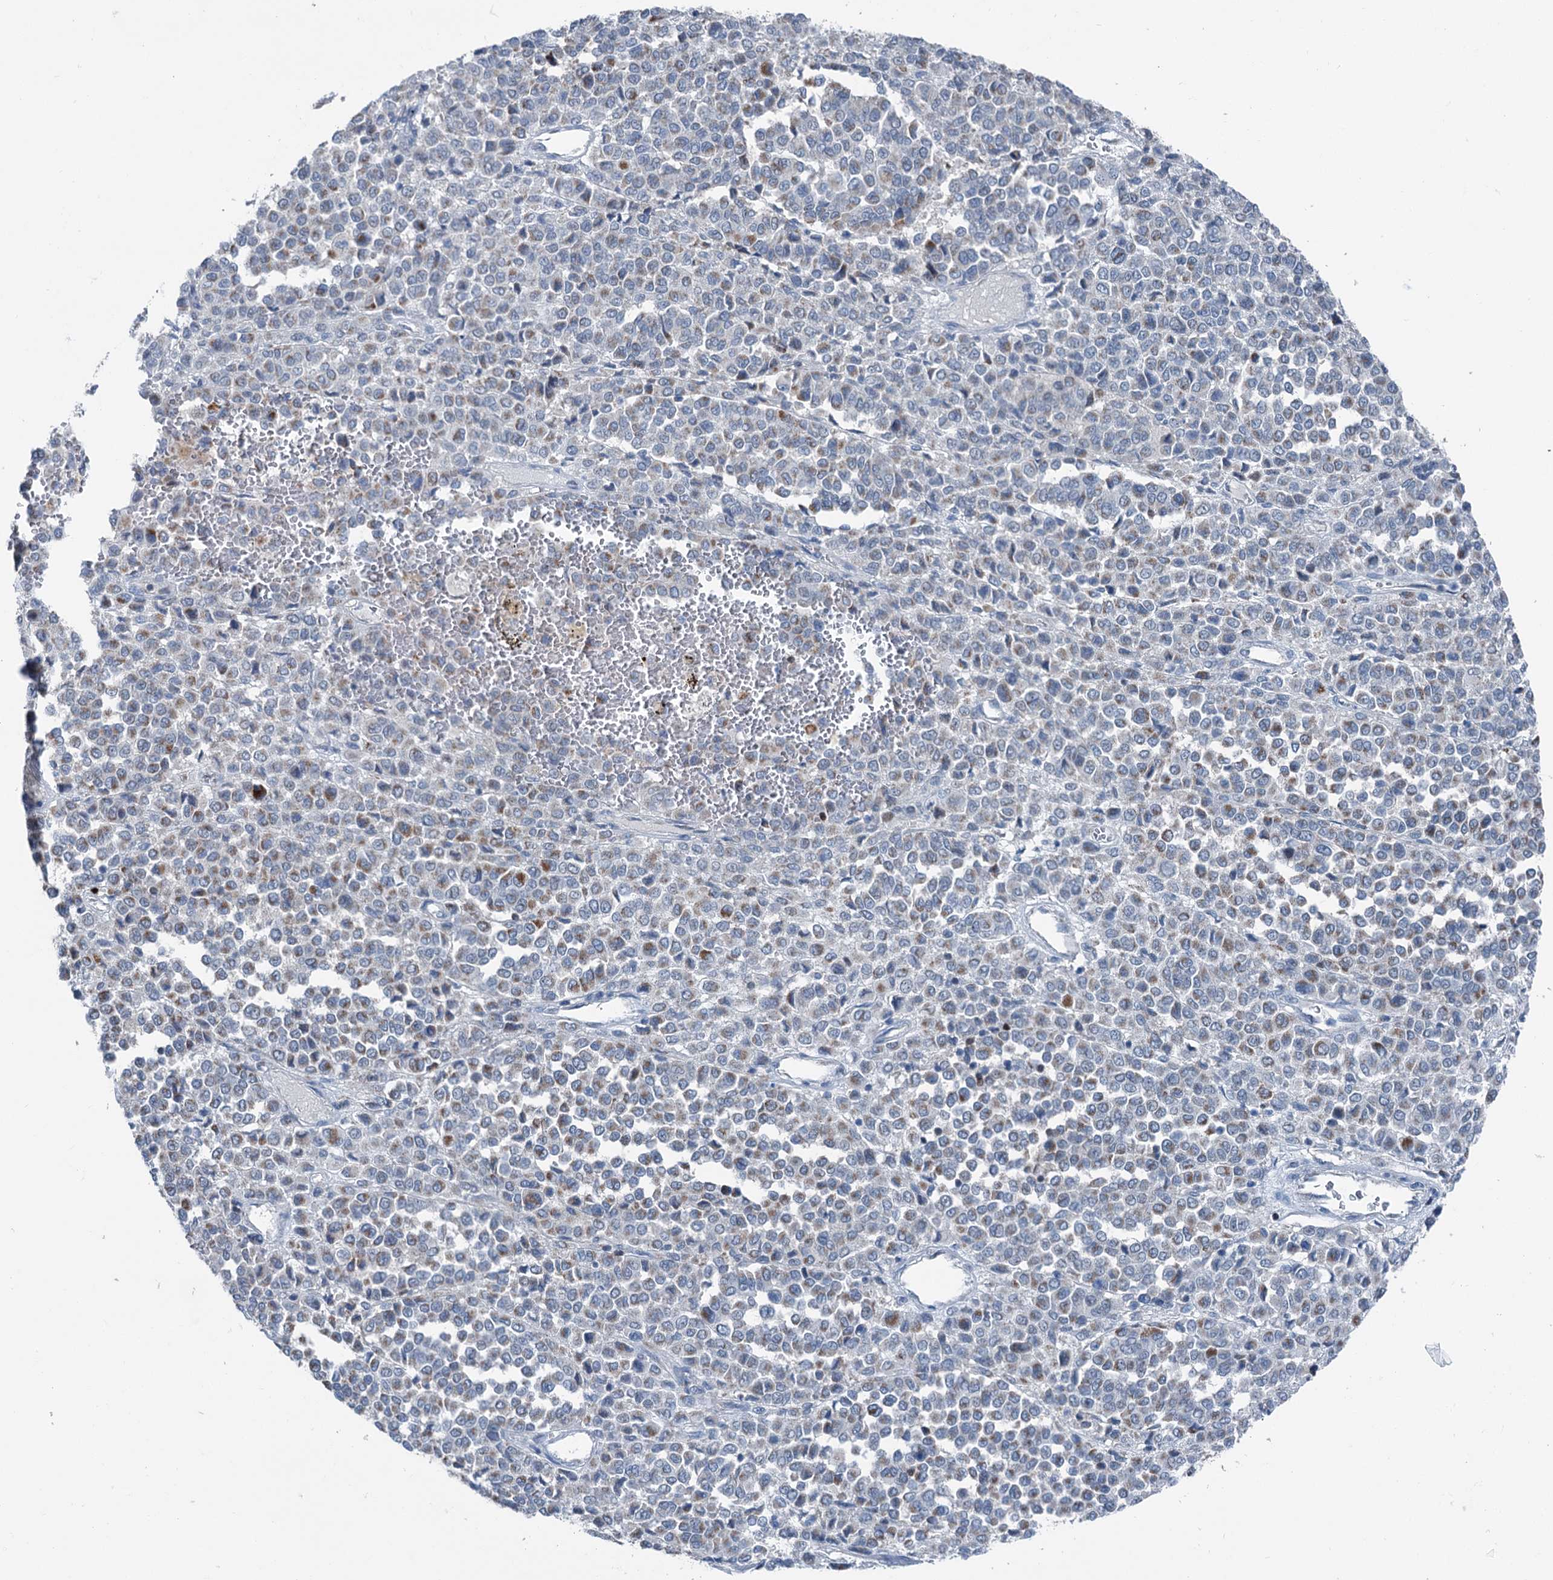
{"staining": {"intensity": "weak", "quantity": "25%-75%", "location": "cytoplasmic/membranous"}, "tissue": "melanoma", "cell_type": "Tumor cells", "image_type": "cancer", "snomed": [{"axis": "morphology", "description": "Malignant melanoma, Metastatic site"}, {"axis": "topography", "description": "Pancreas"}], "caption": "DAB immunohistochemical staining of malignant melanoma (metastatic site) reveals weak cytoplasmic/membranous protein positivity in about 25%-75% of tumor cells.", "gene": "ELP4", "patient": {"sex": "female", "age": 30}}